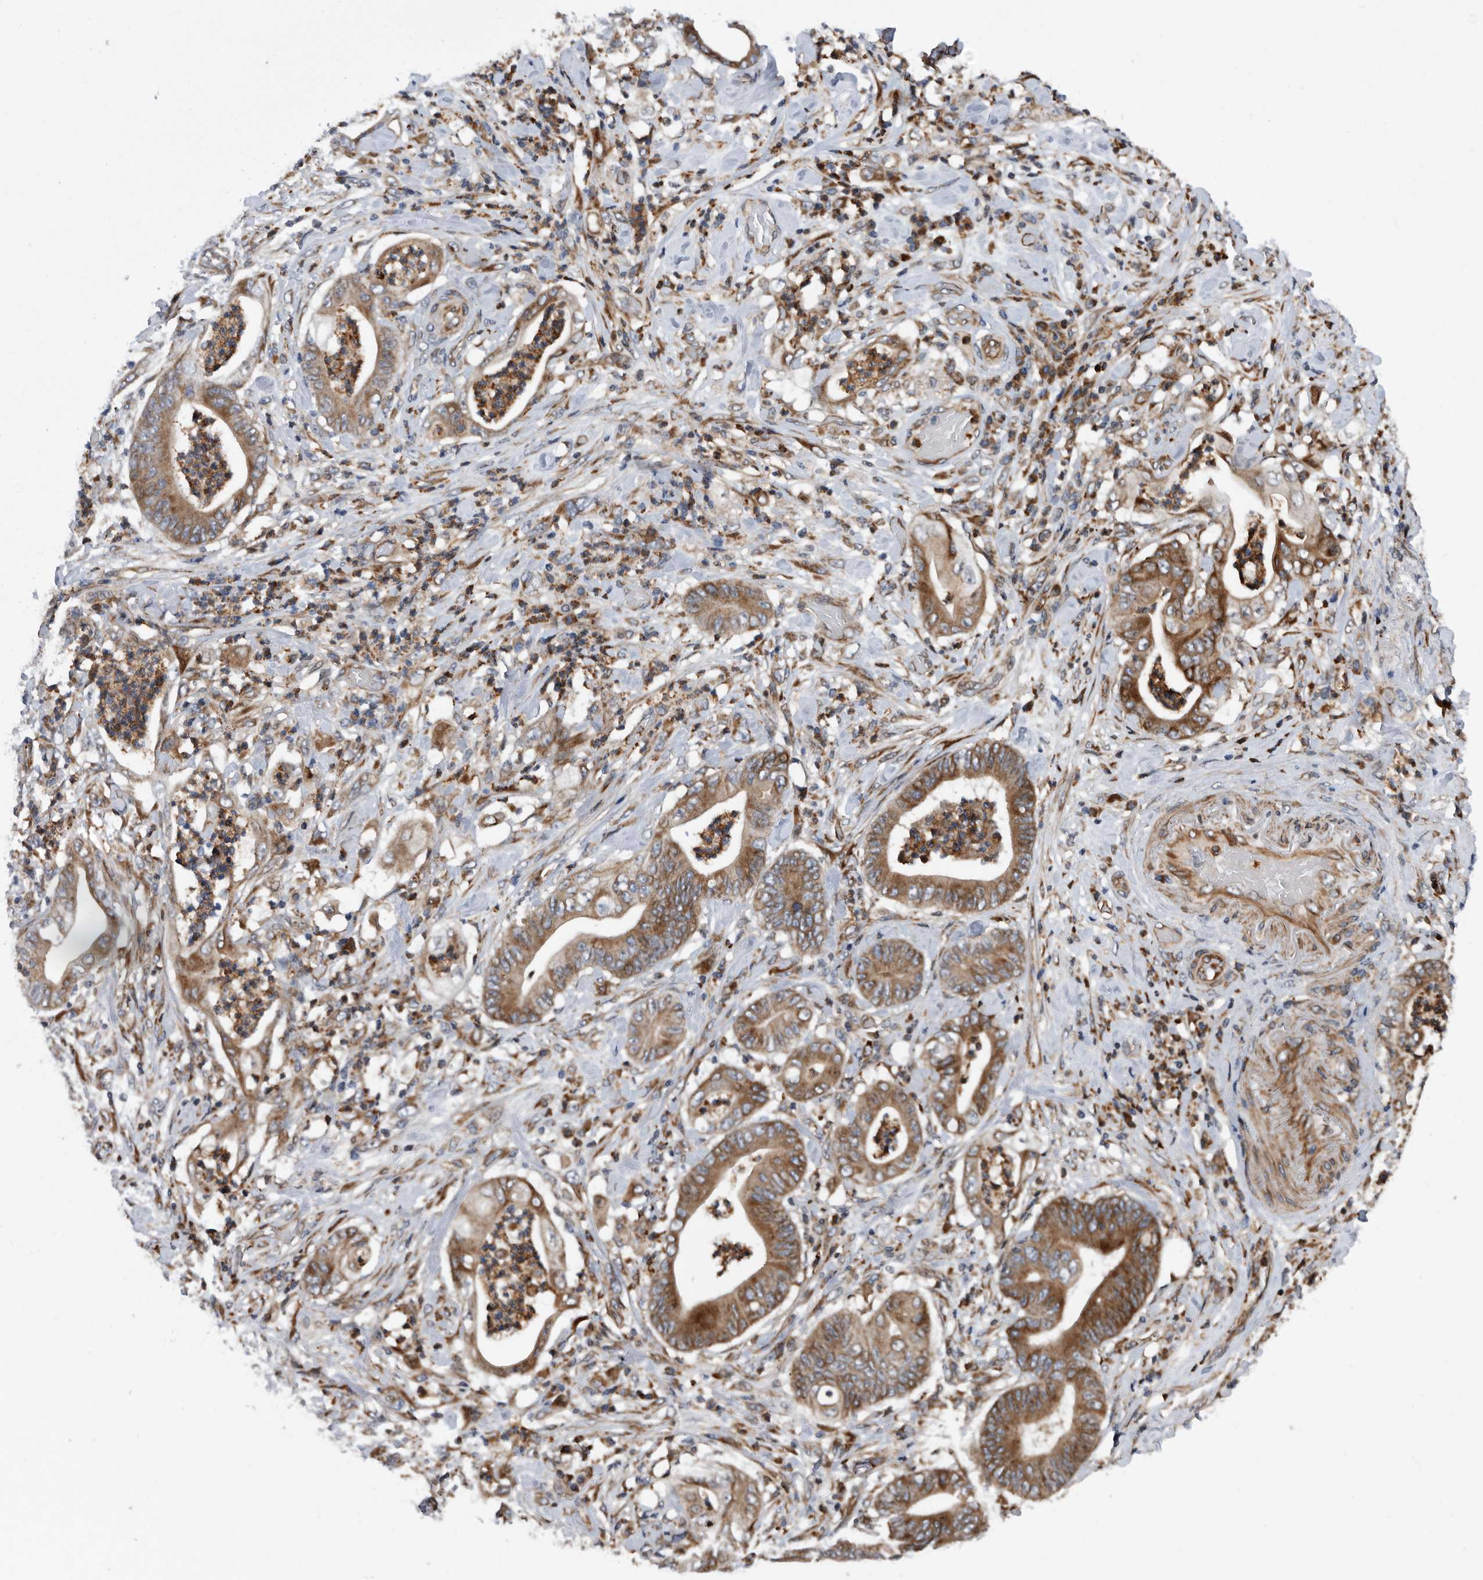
{"staining": {"intensity": "moderate", "quantity": ">75%", "location": "cytoplasmic/membranous"}, "tissue": "stomach cancer", "cell_type": "Tumor cells", "image_type": "cancer", "snomed": [{"axis": "morphology", "description": "Adenocarcinoma, NOS"}, {"axis": "topography", "description": "Stomach"}], "caption": "Immunohistochemistry (IHC) photomicrograph of adenocarcinoma (stomach) stained for a protein (brown), which shows medium levels of moderate cytoplasmic/membranous staining in approximately >75% of tumor cells.", "gene": "SERINC2", "patient": {"sex": "female", "age": 73}}